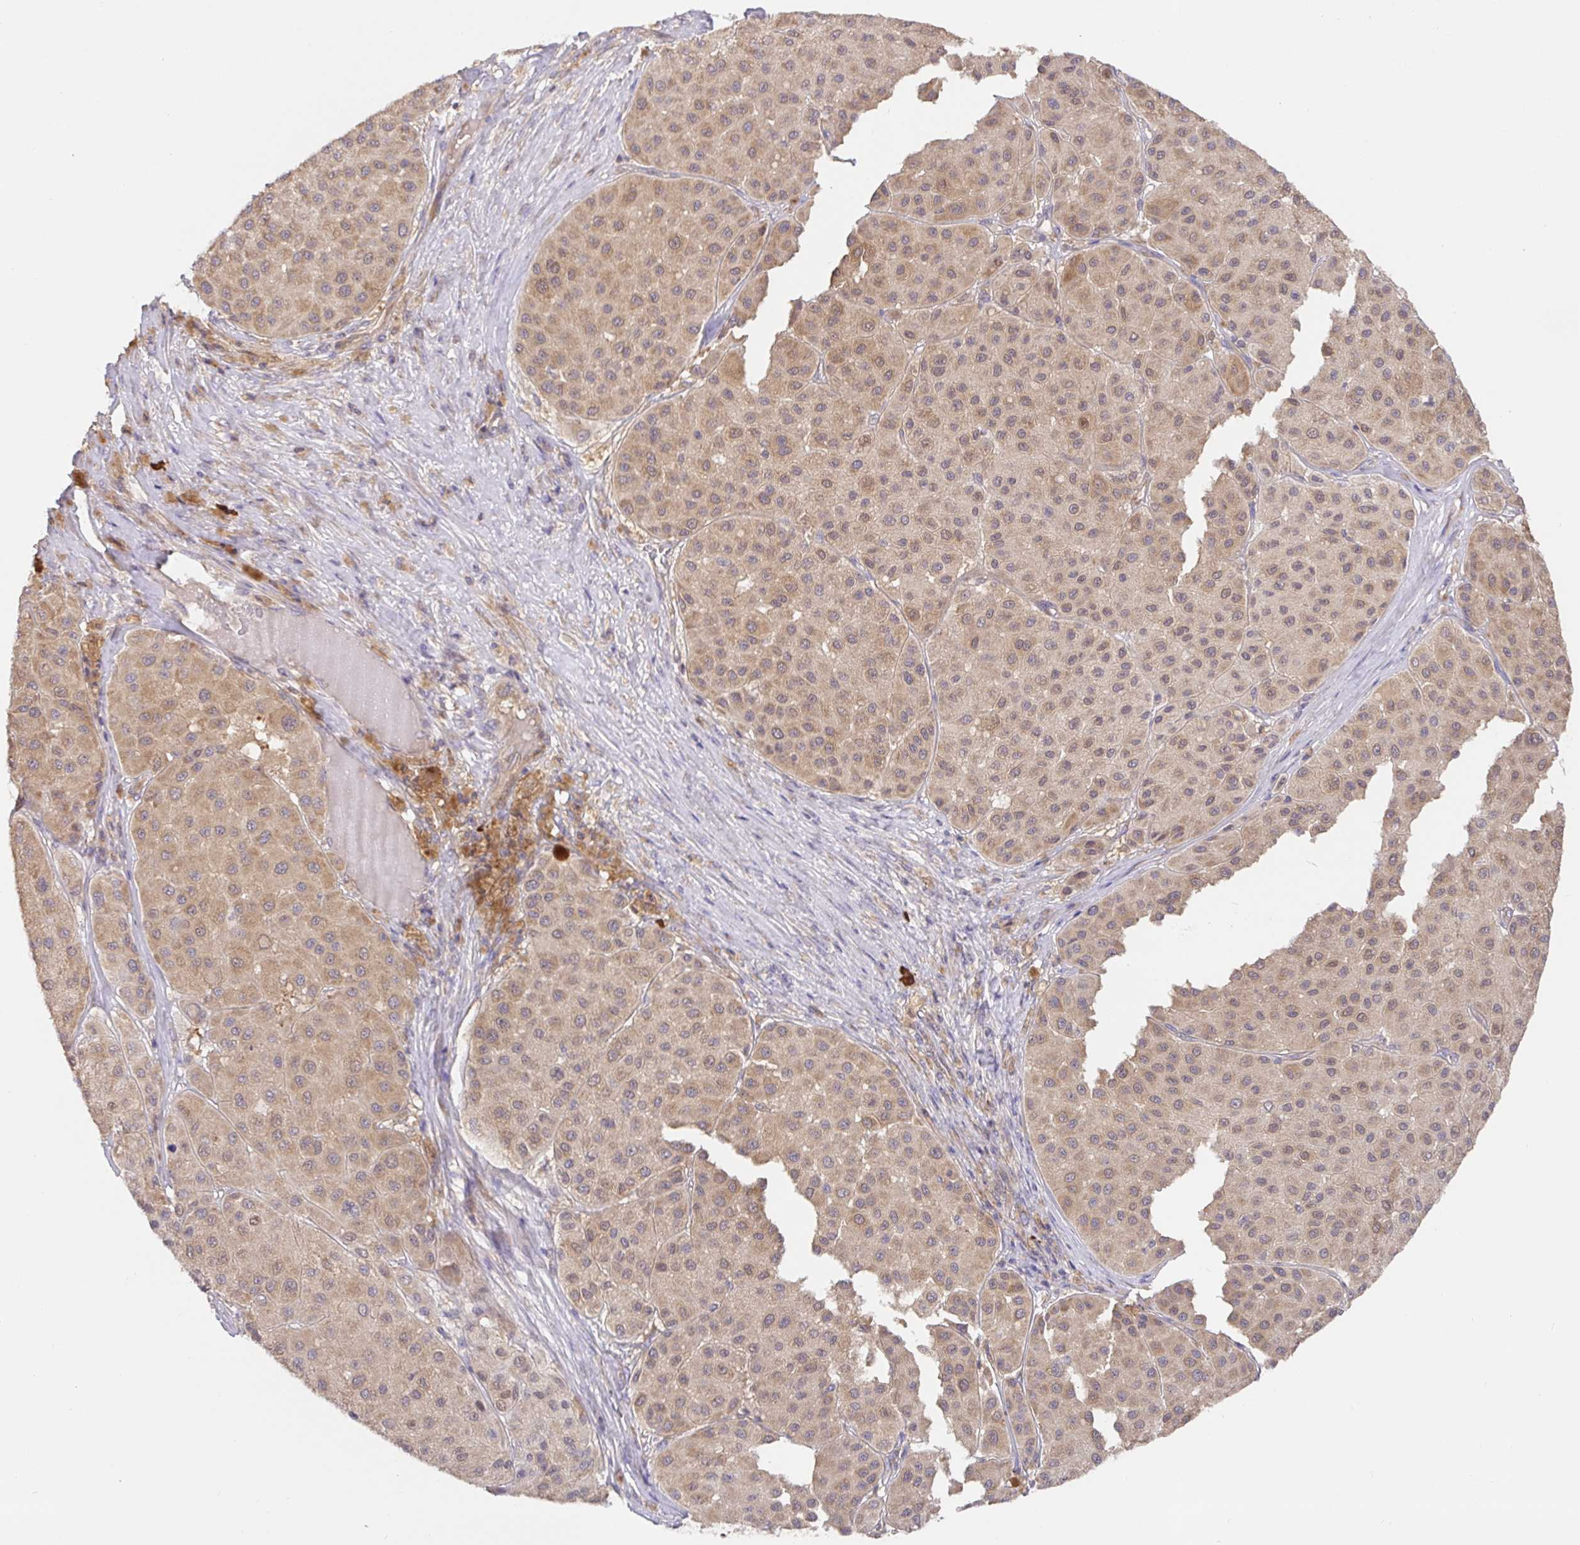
{"staining": {"intensity": "weak", "quantity": ">75%", "location": "cytoplasmic/membranous"}, "tissue": "melanoma", "cell_type": "Tumor cells", "image_type": "cancer", "snomed": [{"axis": "morphology", "description": "Malignant melanoma, Metastatic site"}, {"axis": "topography", "description": "Smooth muscle"}], "caption": "This is an image of immunohistochemistry (IHC) staining of malignant melanoma (metastatic site), which shows weak positivity in the cytoplasmic/membranous of tumor cells.", "gene": "HAGH", "patient": {"sex": "male", "age": 41}}